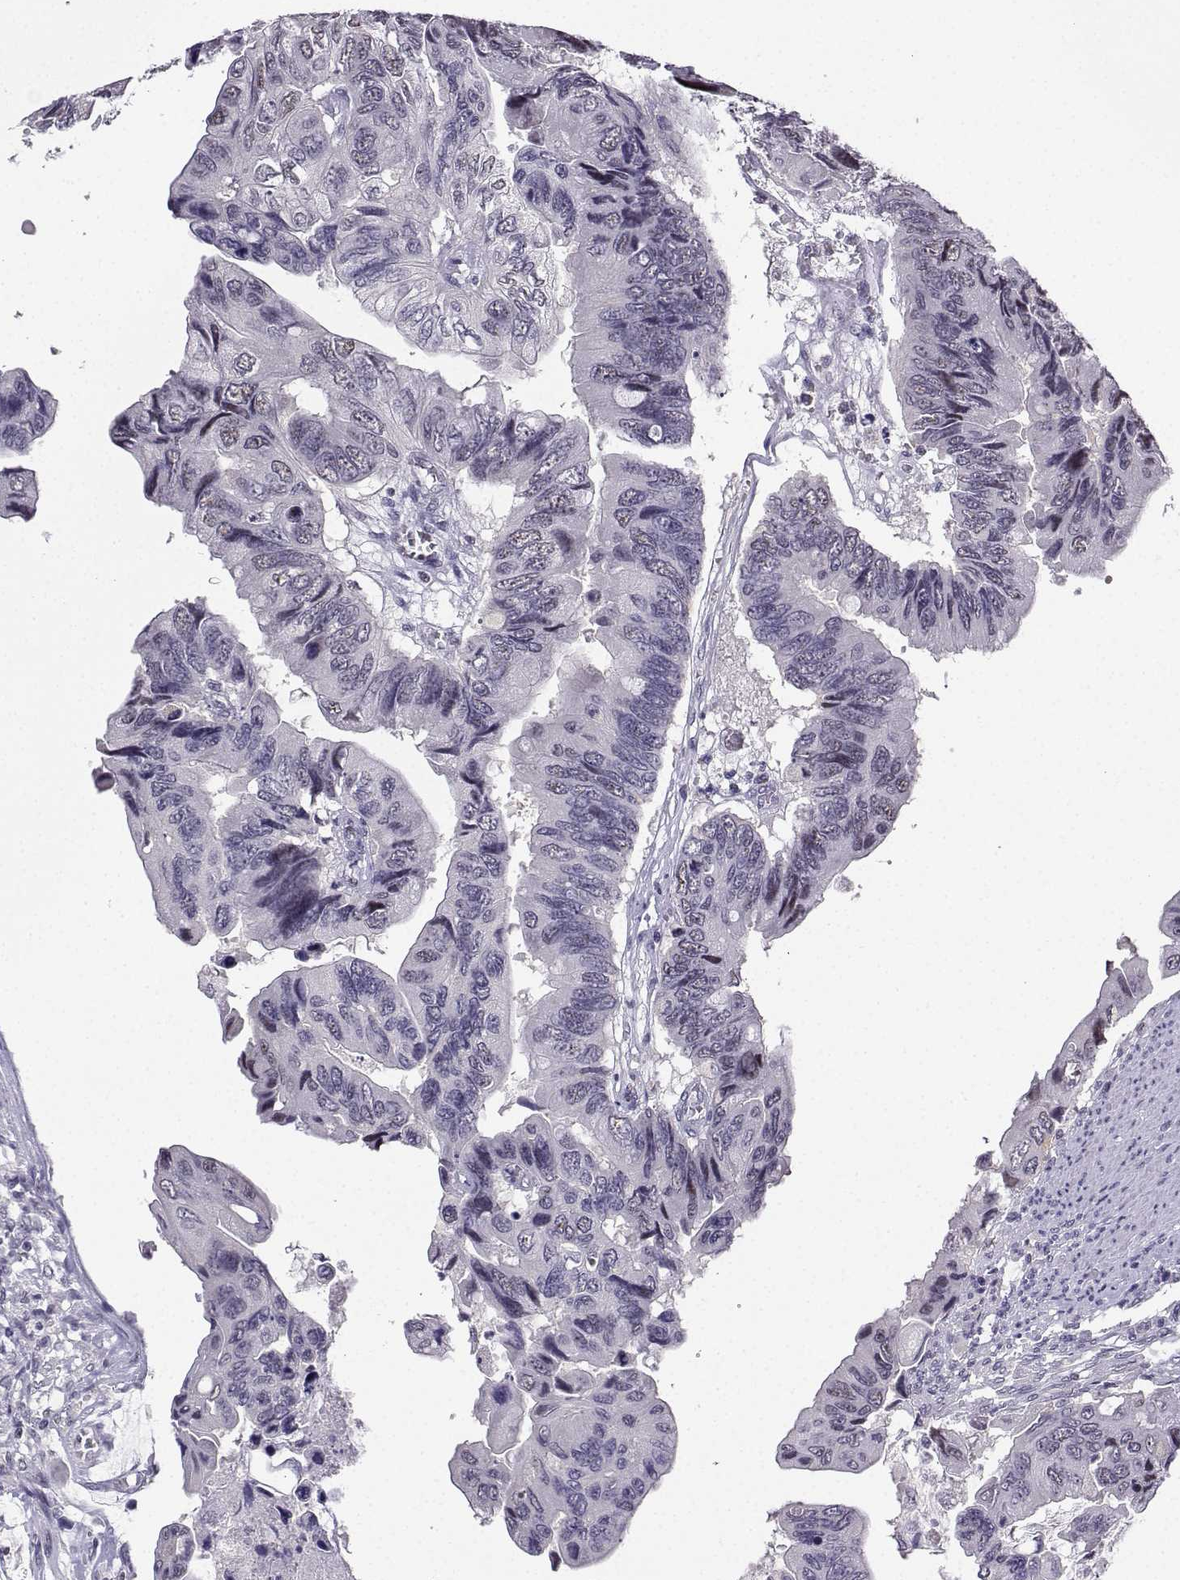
{"staining": {"intensity": "negative", "quantity": "none", "location": "none"}, "tissue": "colorectal cancer", "cell_type": "Tumor cells", "image_type": "cancer", "snomed": [{"axis": "morphology", "description": "Adenocarcinoma, NOS"}, {"axis": "topography", "description": "Rectum"}], "caption": "Immunohistochemical staining of adenocarcinoma (colorectal) demonstrates no significant staining in tumor cells. (Stains: DAB (3,3'-diaminobenzidine) immunohistochemistry (IHC) with hematoxylin counter stain, Microscopy: brightfield microscopy at high magnification).", "gene": "LRFN2", "patient": {"sex": "male", "age": 63}}